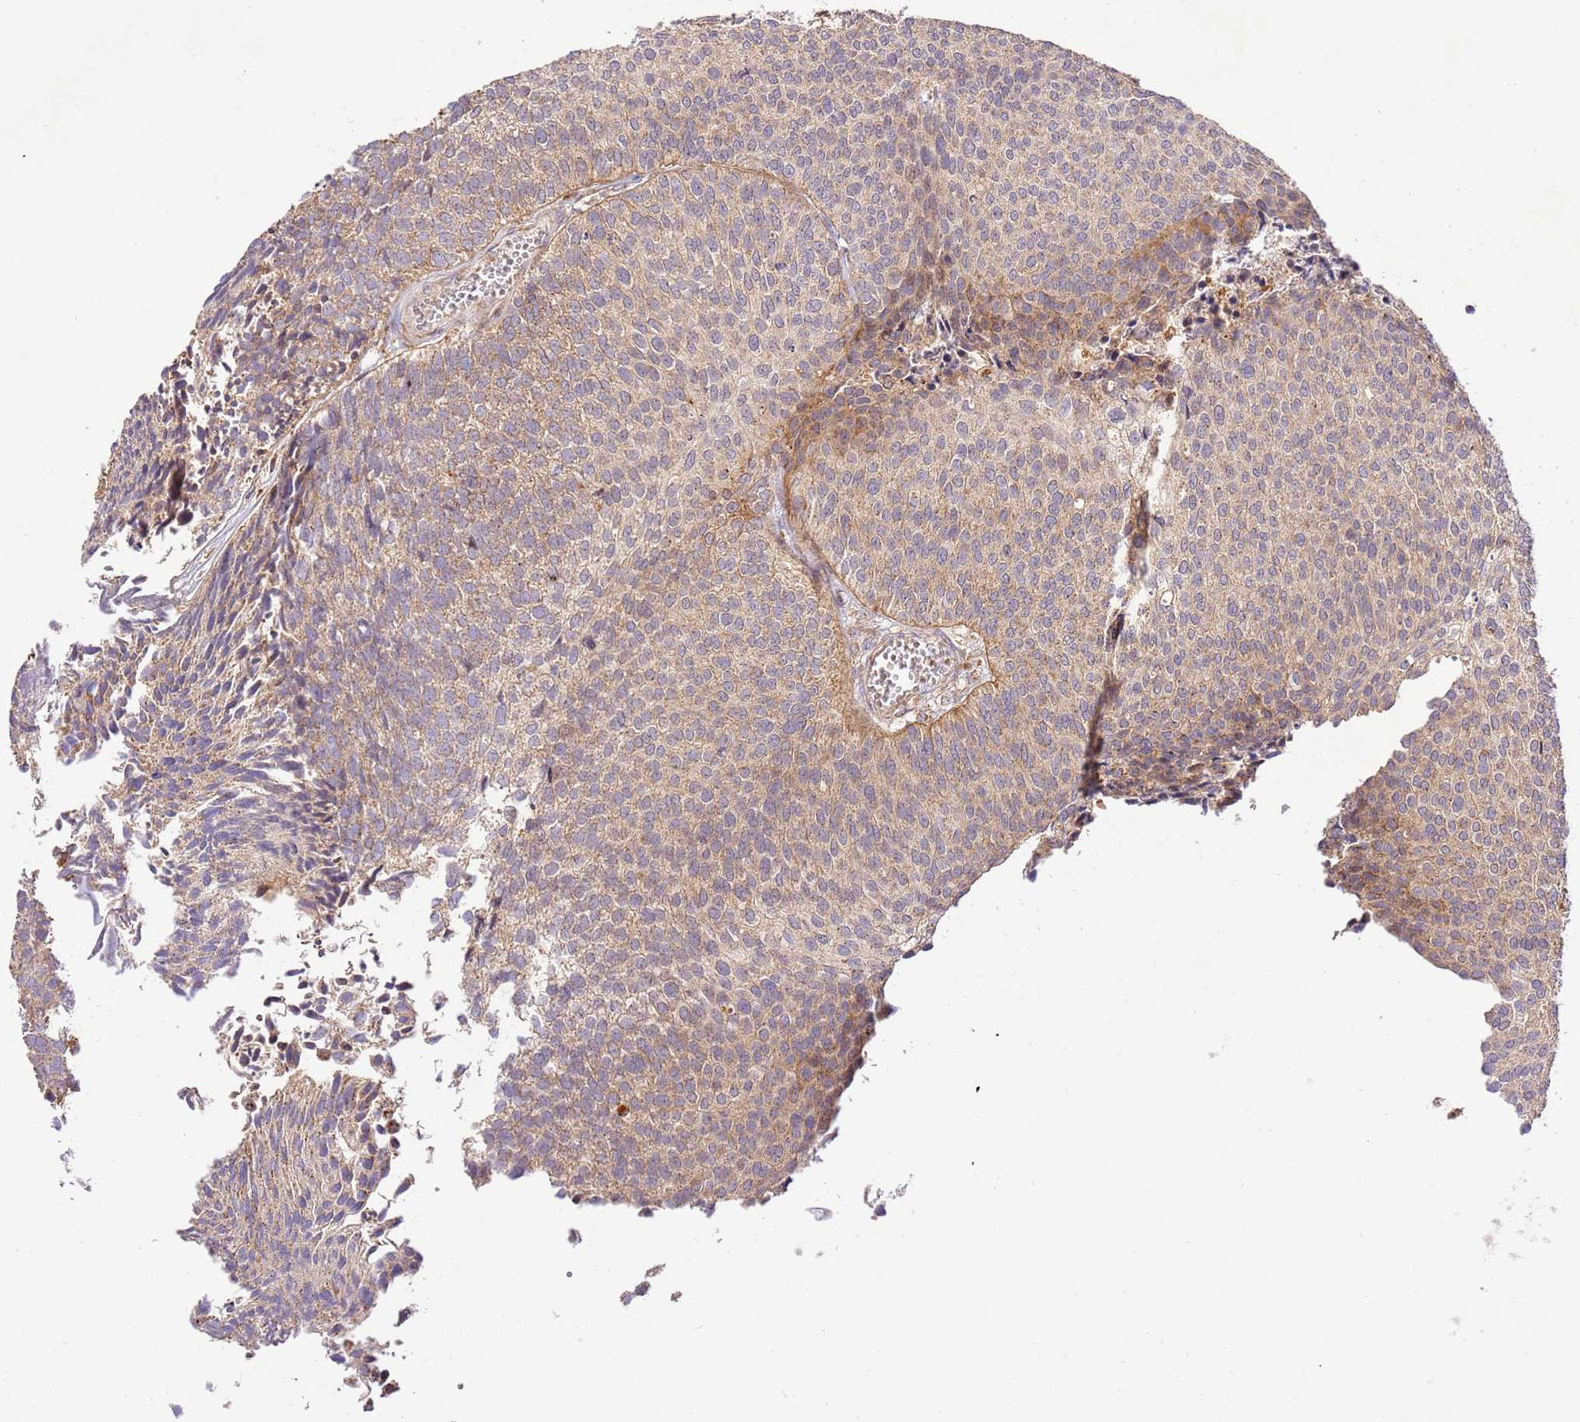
{"staining": {"intensity": "weak", "quantity": "25%-75%", "location": "cytoplasmic/membranous"}, "tissue": "urothelial cancer", "cell_type": "Tumor cells", "image_type": "cancer", "snomed": [{"axis": "morphology", "description": "Urothelial carcinoma, Low grade"}, {"axis": "topography", "description": "Urinary bladder"}], "caption": "The immunohistochemical stain labels weak cytoplasmic/membranous expression in tumor cells of urothelial carcinoma (low-grade) tissue.", "gene": "SPATA2L", "patient": {"sex": "male", "age": 84}}